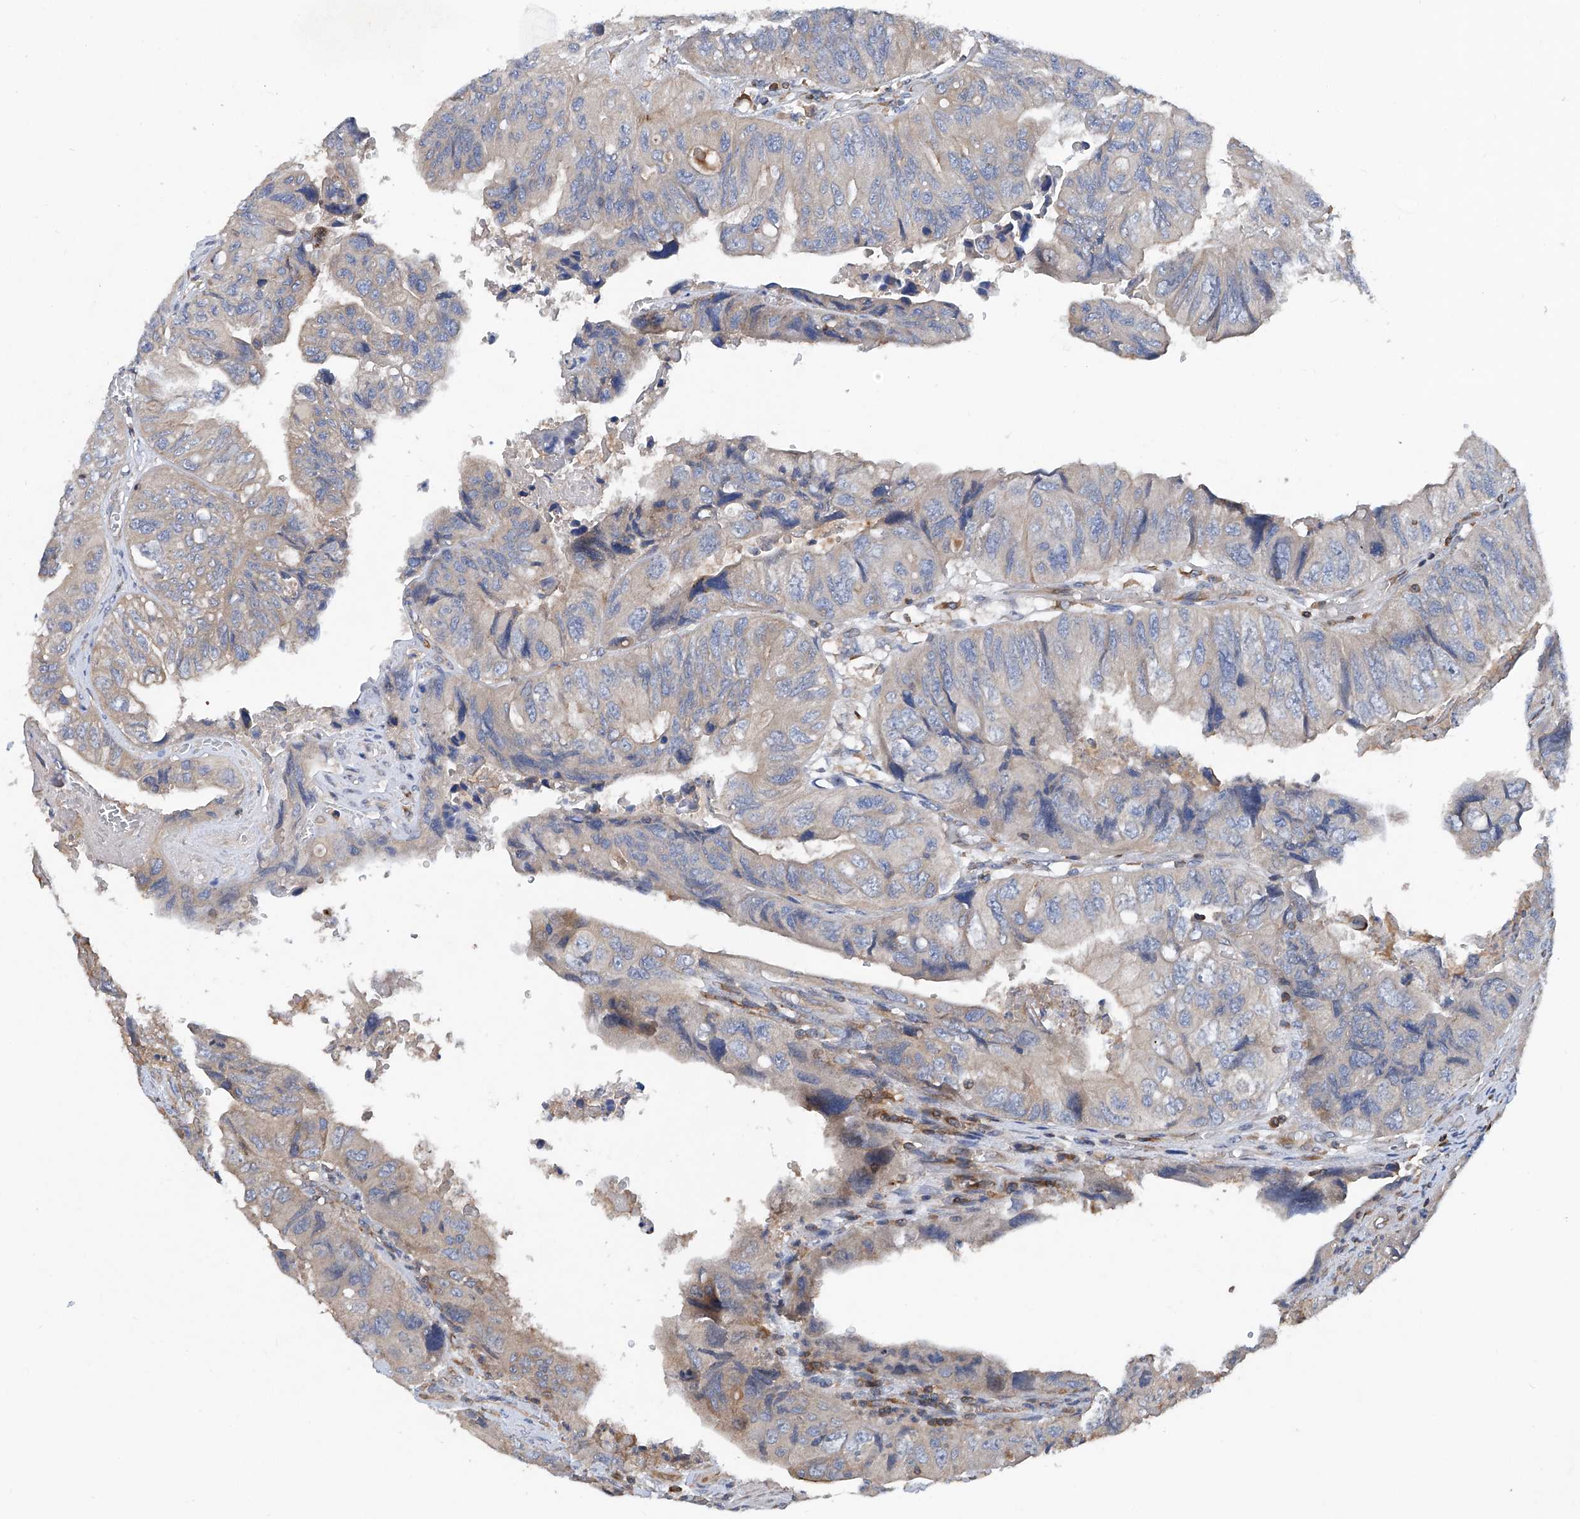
{"staining": {"intensity": "weak", "quantity": "<25%", "location": "cytoplasmic/membranous"}, "tissue": "colorectal cancer", "cell_type": "Tumor cells", "image_type": "cancer", "snomed": [{"axis": "morphology", "description": "Adenocarcinoma, NOS"}, {"axis": "topography", "description": "Rectum"}], "caption": "There is no significant staining in tumor cells of colorectal cancer (adenocarcinoma).", "gene": "TRIM38", "patient": {"sex": "male", "age": 63}}